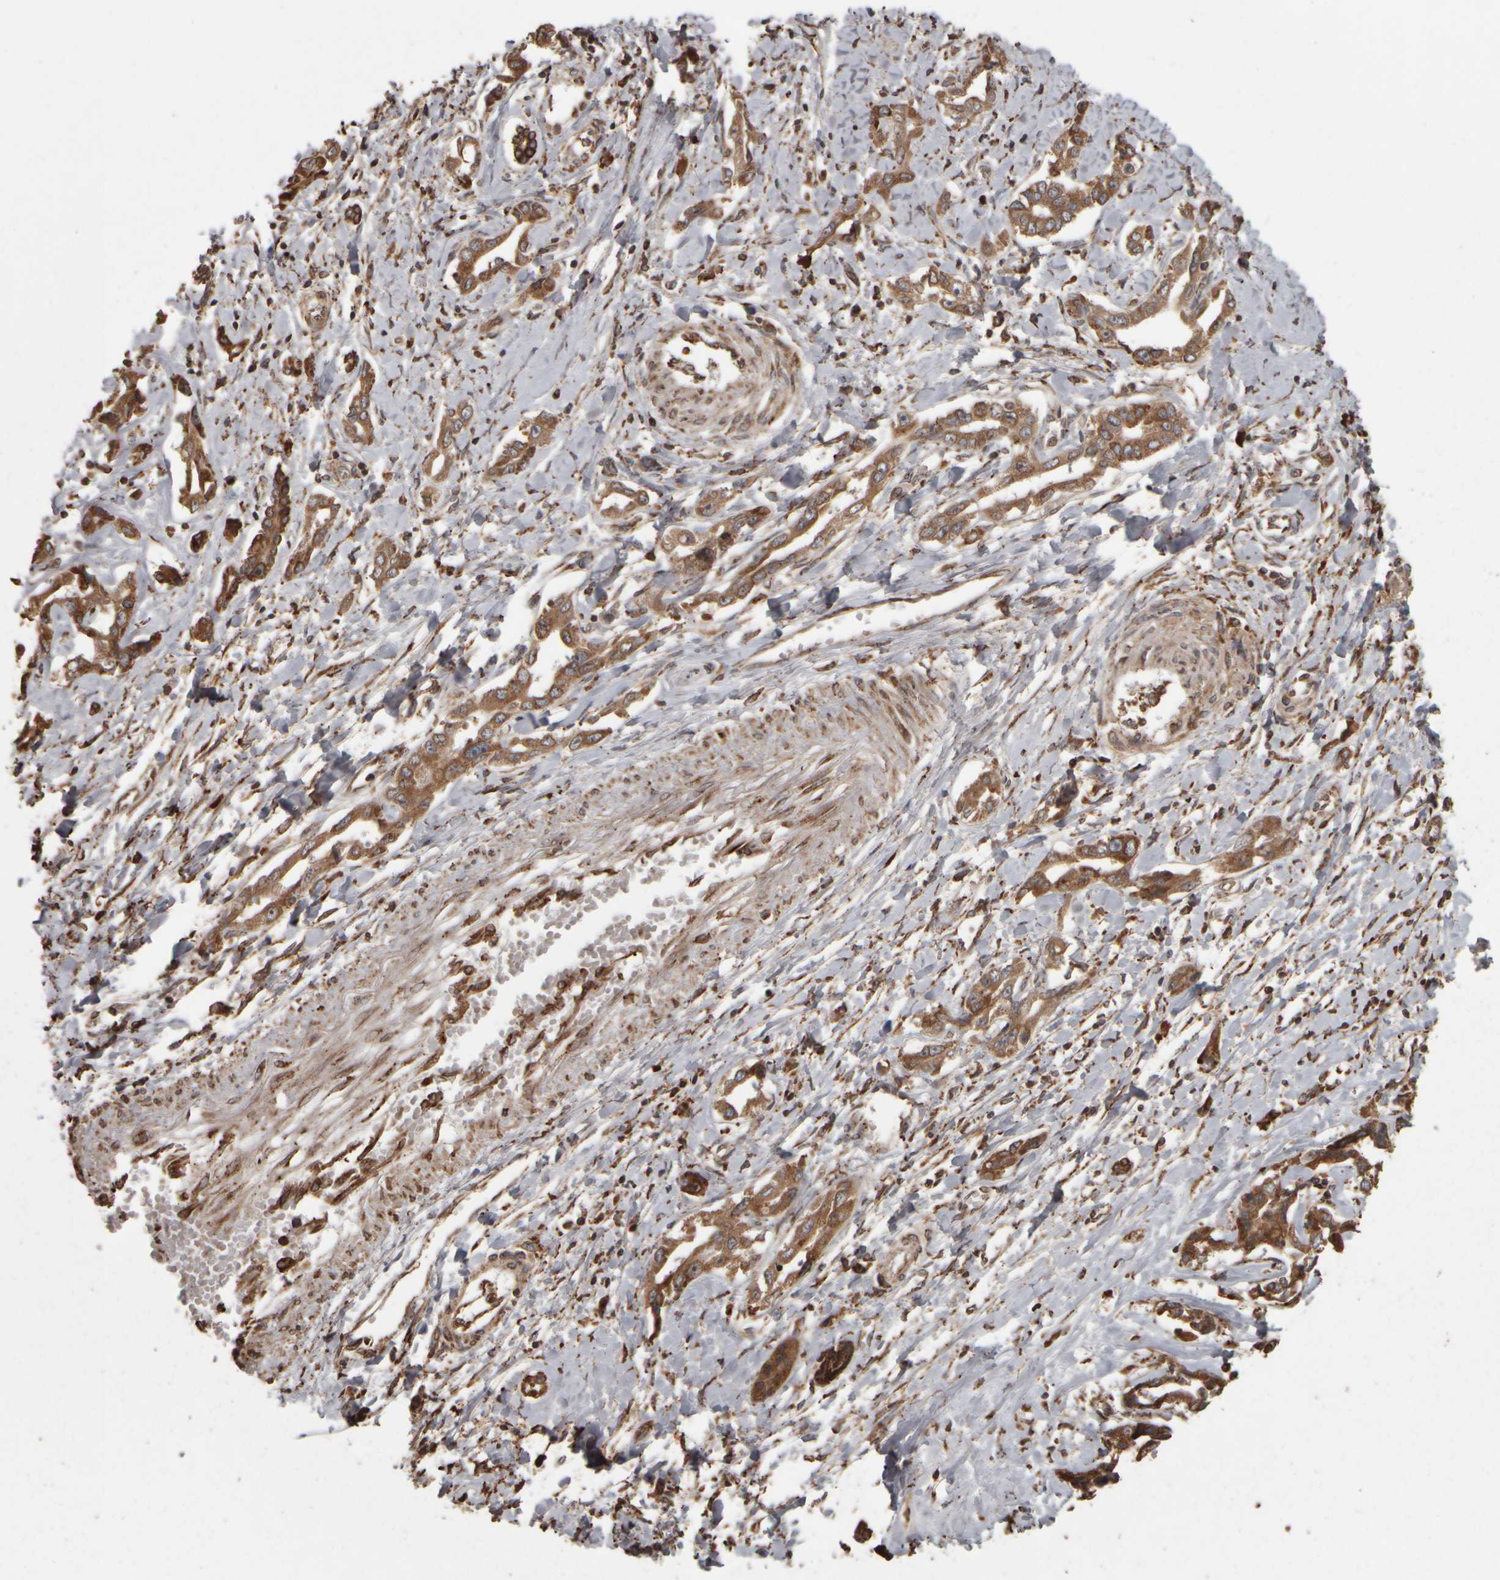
{"staining": {"intensity": "moderate", "quantity": ">75%", "location": "cytoplasmic/membranous"}, "tissue": "liver cancer", "cell_type": "Tumor cells", "image_type": "cancer", "snomed": [{"axis": "morphology", "description": "Cholangiocarcinoma"}, {"axis": "topography", "description": "Liver"}], "caption": "Moderate cytoplasmic/membranous protein staining is identified in about >75% of tumor cells in cholangiocarcinoma (liver).", "gene": "AGBL3", "patient": {"sex": "male", "age": 59}}